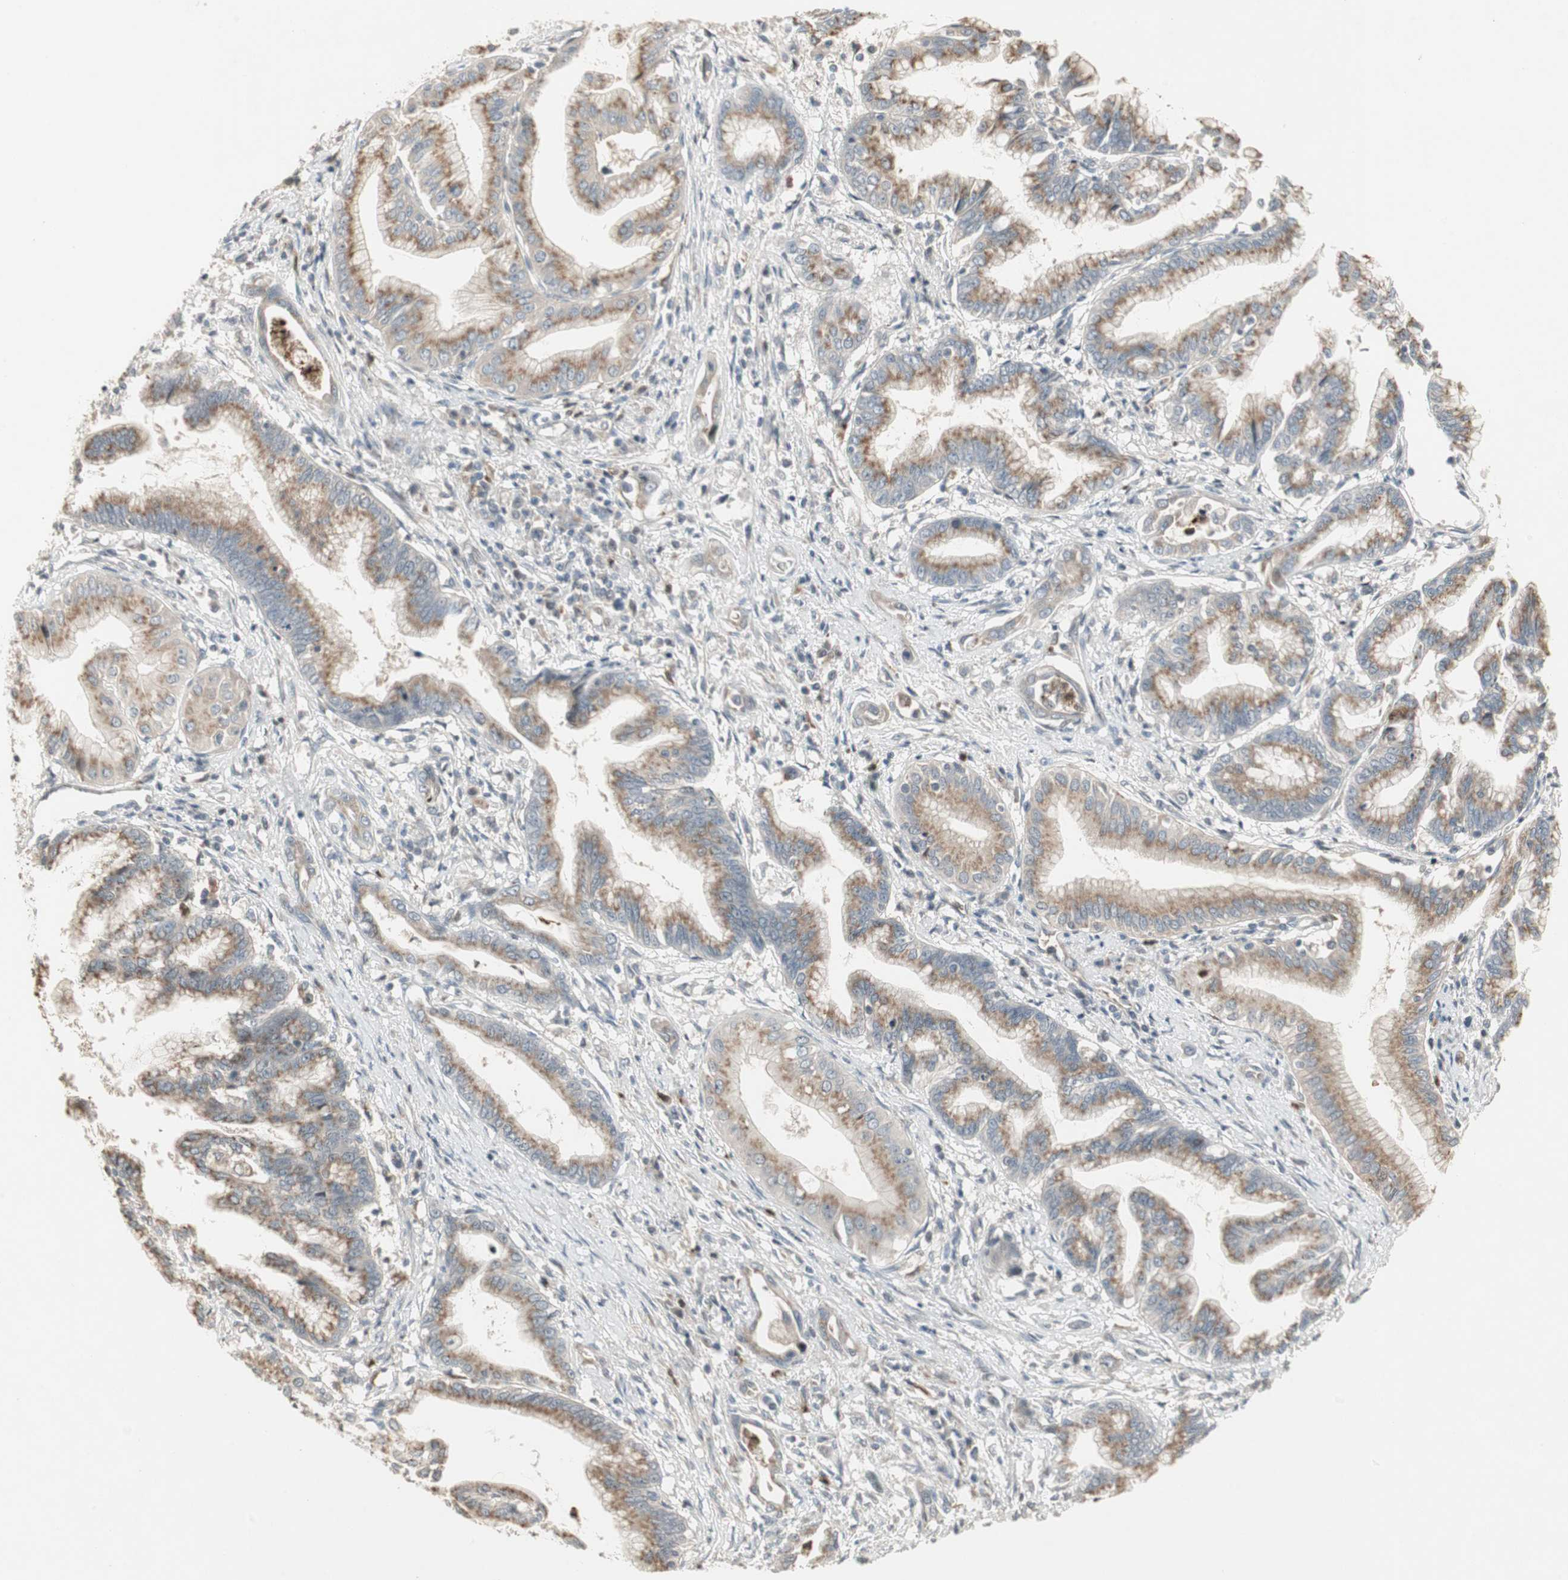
{"staining": {"intensity": "weak", "quantity": ">75%", "location": "cytoplasmic/membranous"}, "tissue": "pancreatic cancer", "cell_type": "Tumor cells", "image_type": "cancer", "snomed": [{"axis": "morphology", "description": "Adenocarcinoma, NOS"}, {"axis": "topography", "description": "Pancreas"}], "caption": "This micrograph exhibits immunohistochemistry staining of human pancreatic cancer, with low weak cytoplasmic/membranous positivity in approximately >75% of tumor cells.", "gene": "SNX4", "patient": {"sex": "female", "age": 64}}